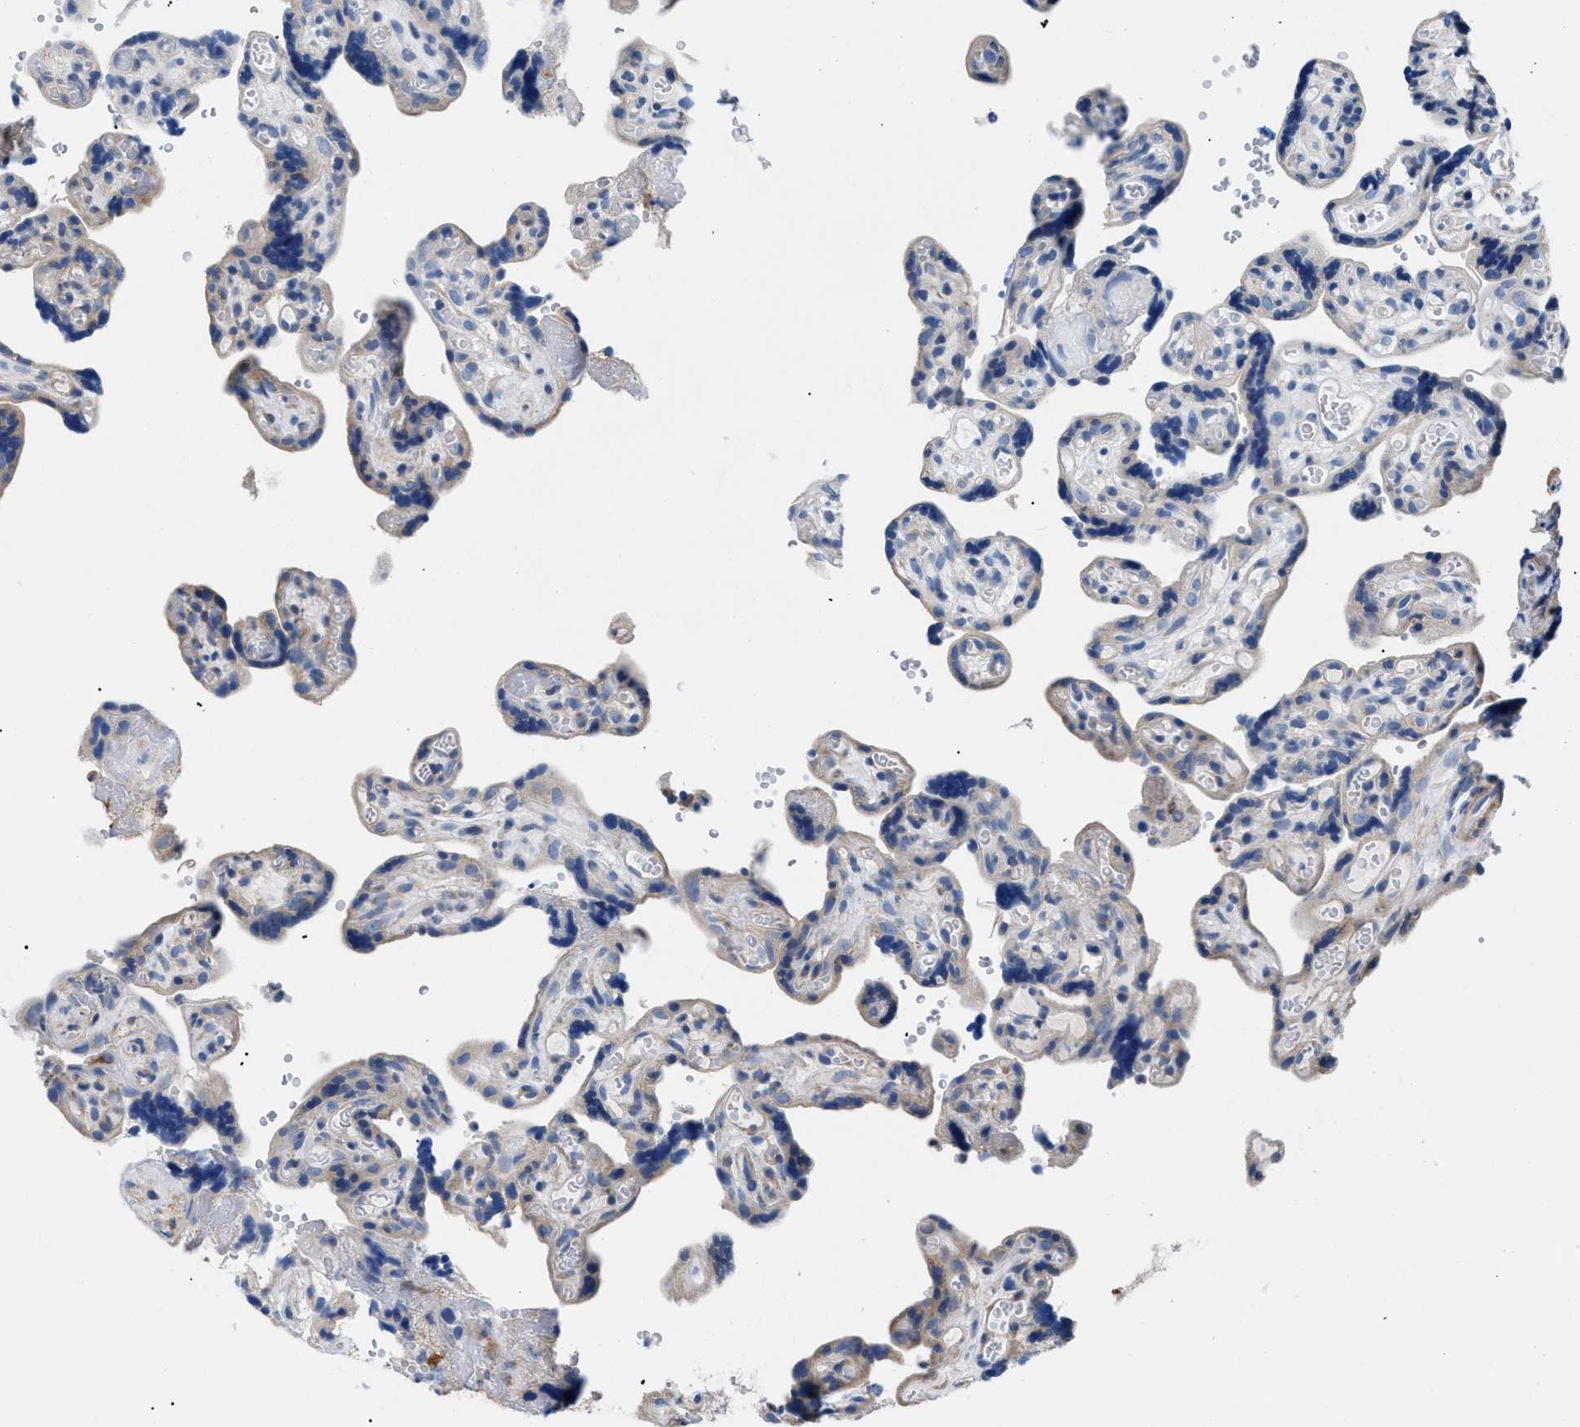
{"staining": {"intensity": "weak", "quantity": "<25%", "location": "cytoplasmic/membranous"}, "tissue": "placenta", "cell_type": "Decidual cells", "image_type": "normal", "snomed": [{"axis": "morphology", "description": "Normal tissue, NOS"}, {"axis": "topography", "description": "Placenta"}], "caption": "Immunohistochemistry (IHC) image of normal human placenta stained for a protein (brown), which shows no positivity in decidual cells.", "gene": "HLA", "patient": {"sex": "female", "age": 30}}